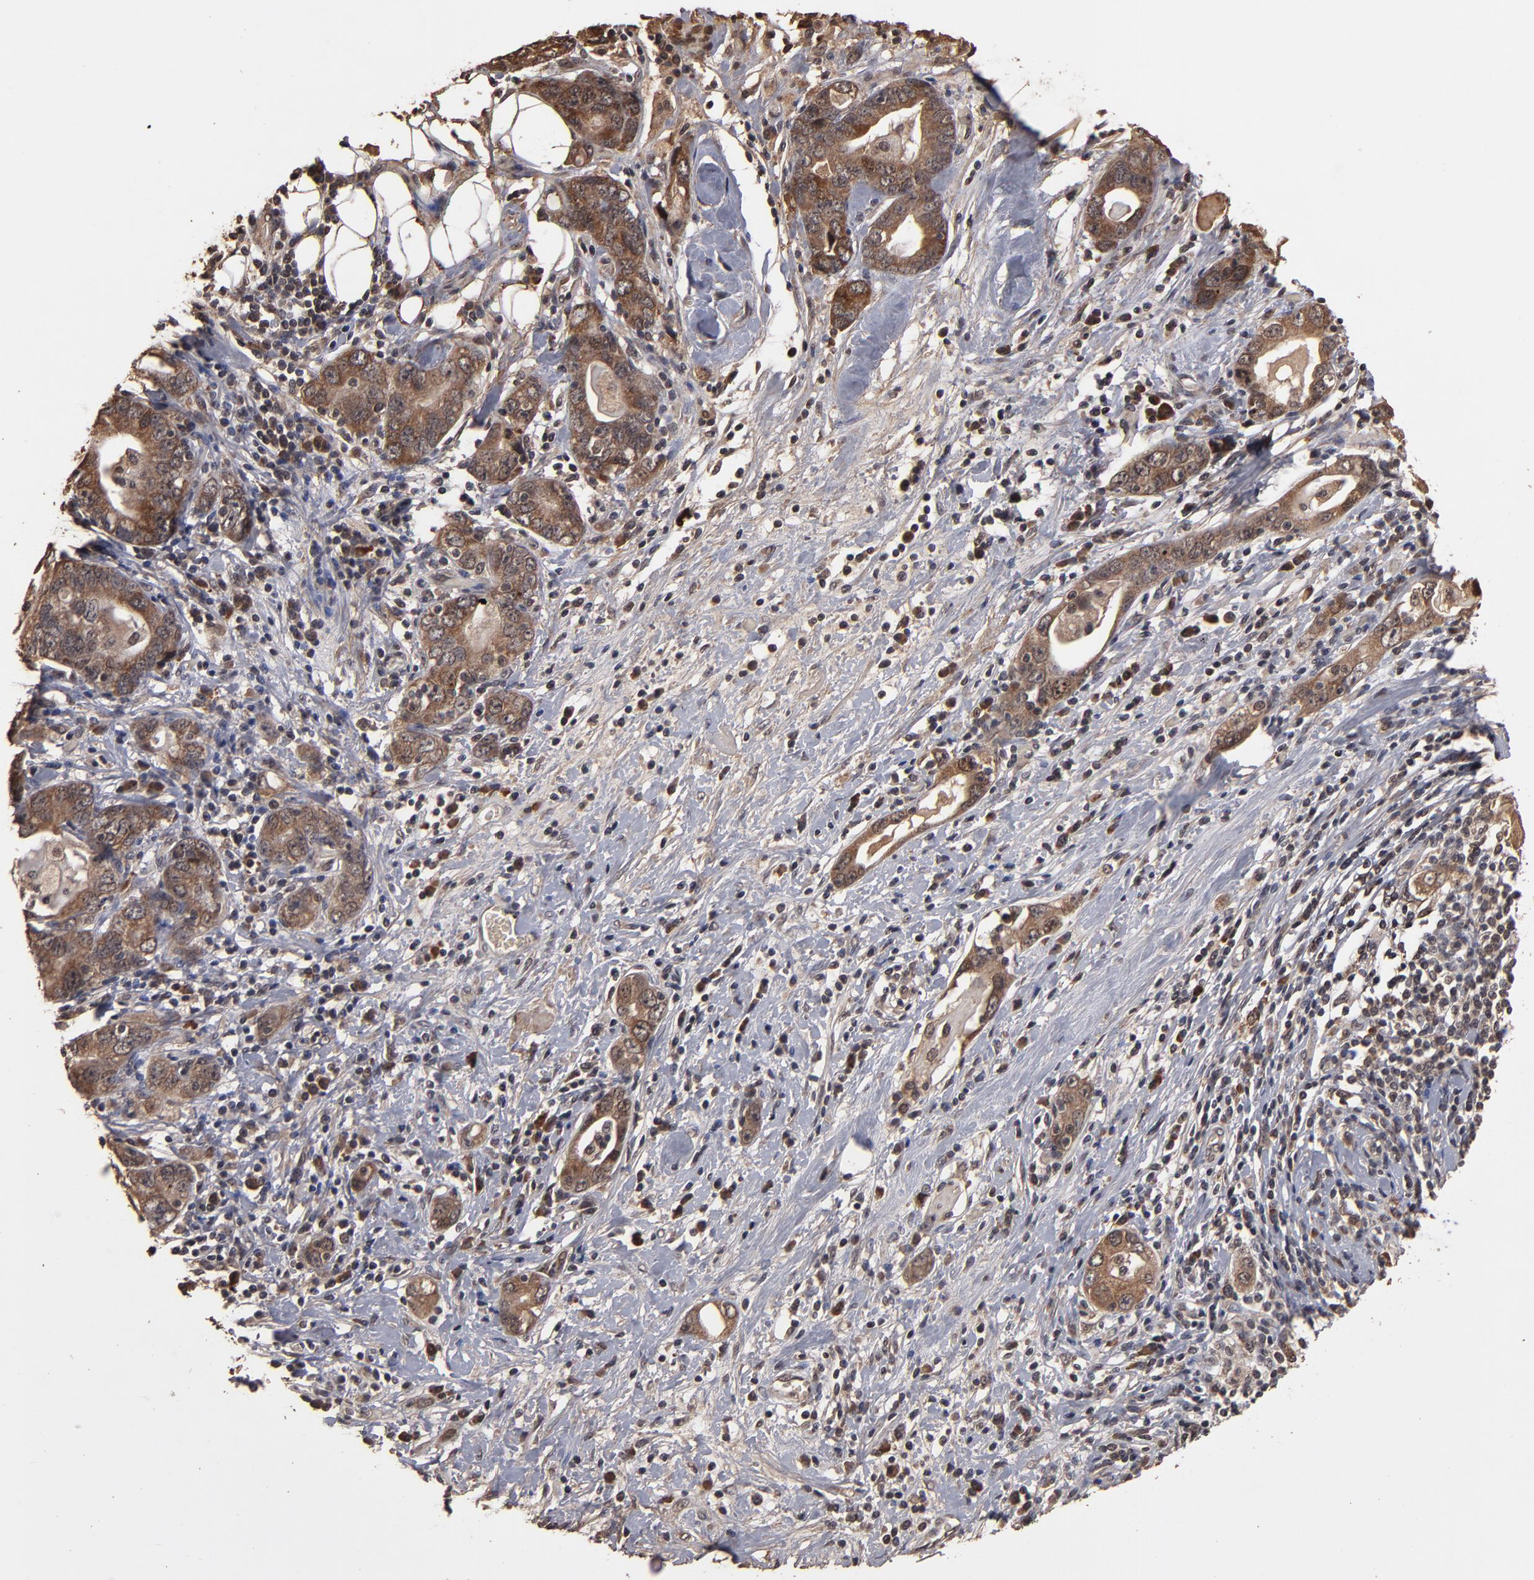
{"staining": {"intensity": "moderate", "quantity": ">75%", "location": "cytoplasmic/membranous,nuclear"}, "tissue": "stomach cancer", "cell_type": "Tumor cells", "image_type": "cancer", "snomed": [{"axis": "morphology", "description": "Adenocarcinoma, NOS"}, {"axis": "topography", "description": "Stomach, lower"}], "caption": "Stomach adenocarcinoma stained with a brown dye reveals moderate cytoplasmic/membranous and nuclear positive positivity in approximately >75% of tumor cells.", "gene": "NXF2B", "patient": {"sex": "female", "age": 93}}